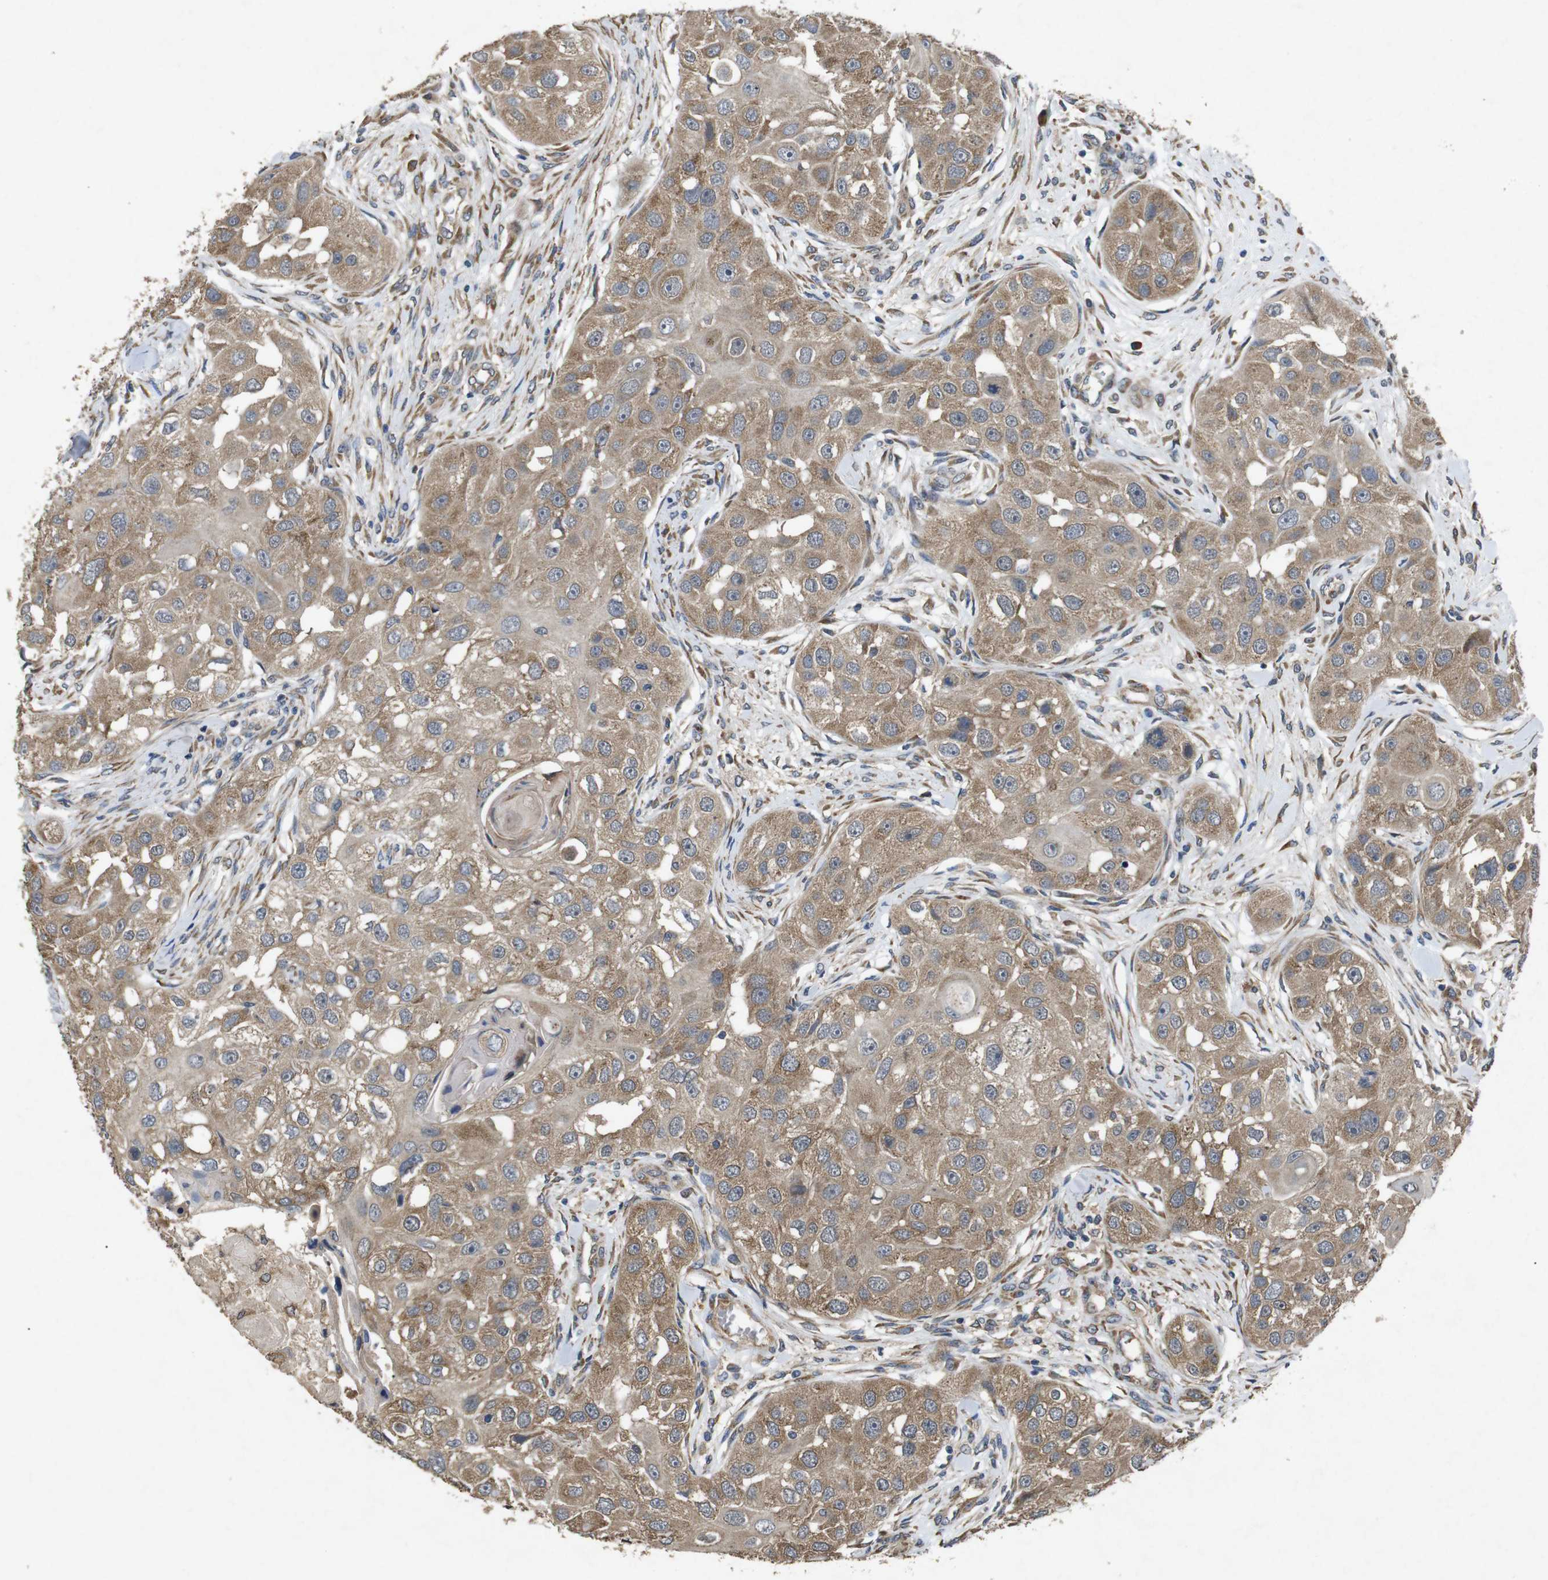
{"staining": {"intensity": "moderate", "quantity": ">75%", "location": "cytoplasmic/membranous"}, "tissue": "head and neck cancer", "cell_type": "Tumor cells", "image_type": "cancer", "snomed": [{"axis": "morphology", "description": "Normal tissue, NOS"}, {"axis": "morphology", "description": "Squamous cell carcinoma, NOS"}, {"axis": "topography", "description": "Skeletal muscle"}, {"axis": "topography", "description": "Head-Neck"}], "caption": "Head and neck cancer stained with a protein marker reveals moderate staining in tumor cells.", "gene": "BNIP3", "patient": {"sex": "male", "age": 51}}